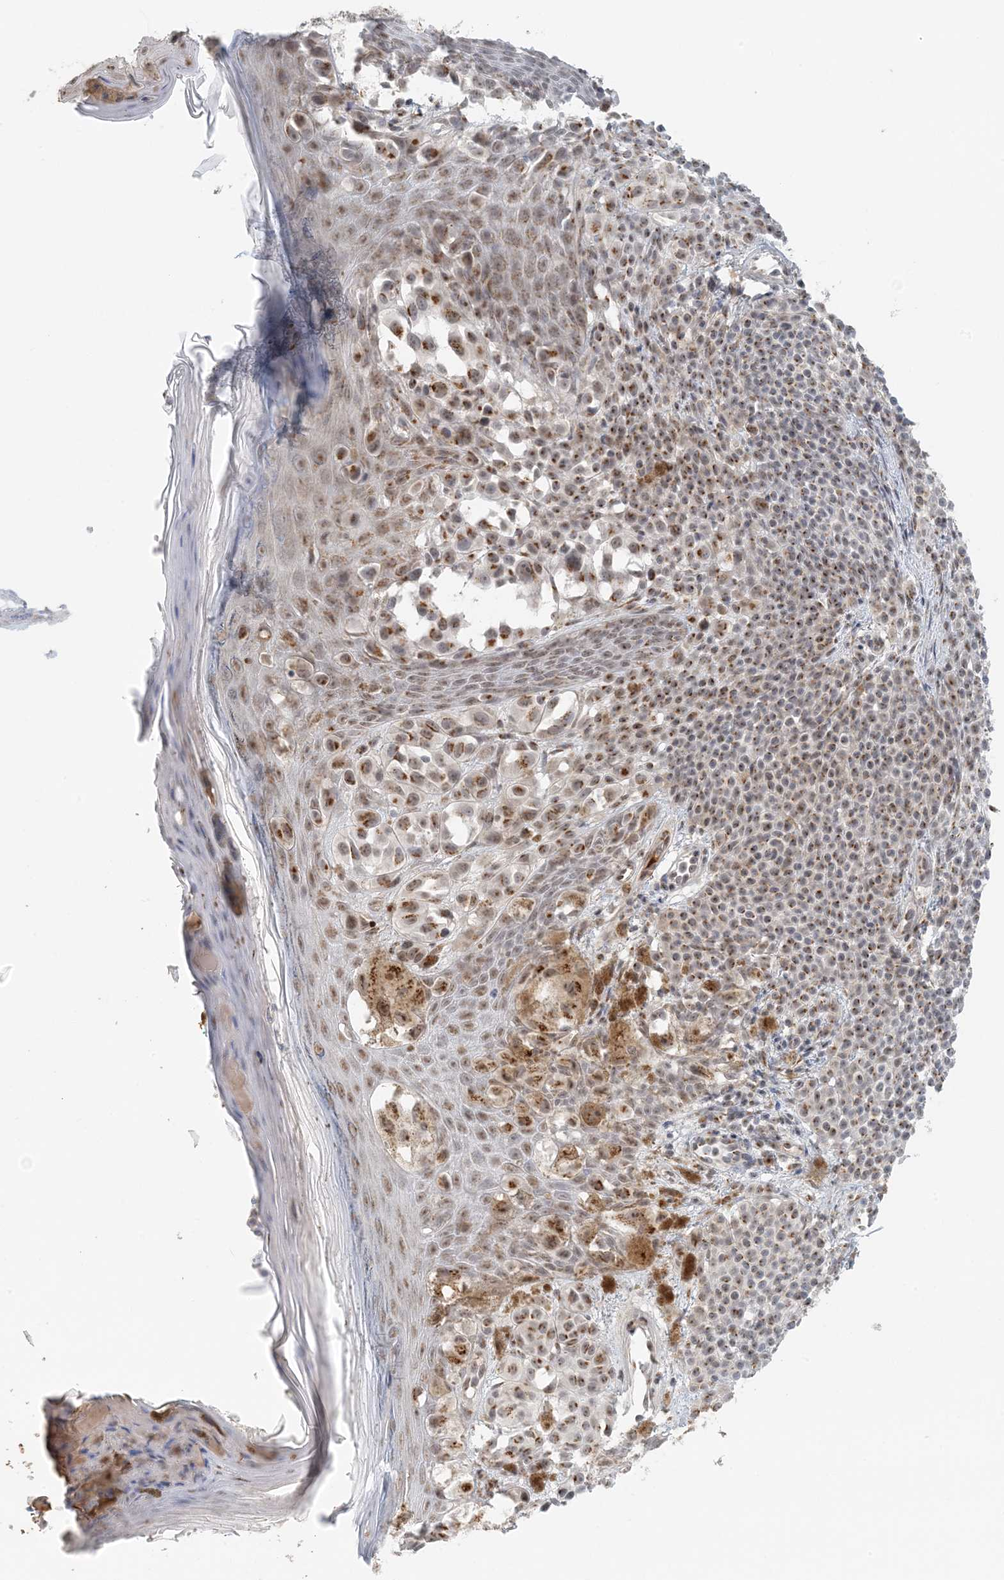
{"staining": {"intensity": "moderate", "quantity": ">75%", "location": "cytoplasmic/membranous"}, "tissue": "melanoma", "cell_type": "Tumor cells", "image_type": "cancer", "snomed": [{"axis": "morphology", "description": "Malignant melanoma, NOS"}, {"axis": "topography", "description": "Skin of leg"}], "caption": "Brown immunohistochemical staining in malignant melanoma reveals moderate cytoplasmic/membranous positivity in approximately >75% of tumor cells. The staining is performed using DAB (3,3'-diaminobenzidine) brown chromogen to label protein expression. The nuclei are counter-stained blue using hematoxylin.", "gene": "ZCCHC4", "patient": {"sex": "female", "age": 72}}